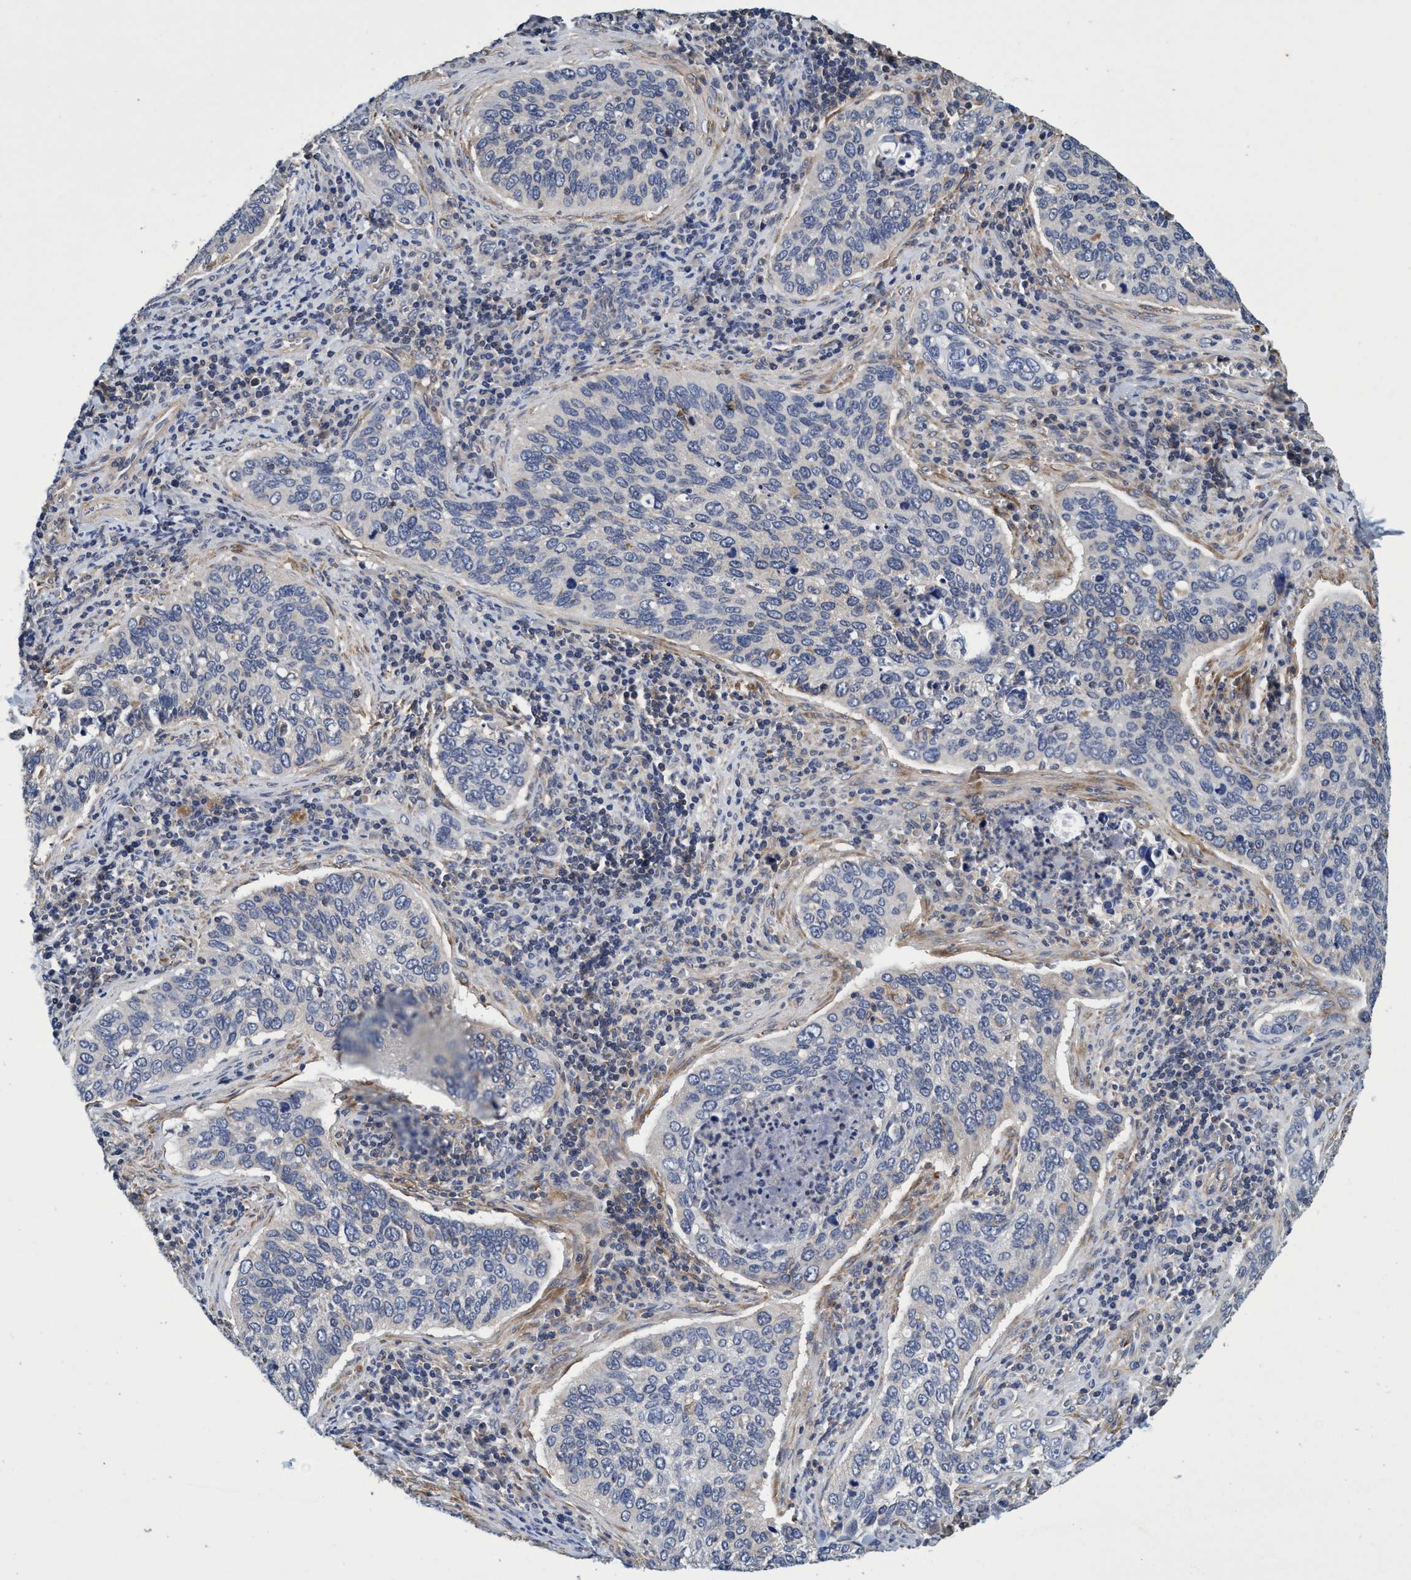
{"staining": {"intensity": "weak", "quantity": "<25%", "location": "cytoplasmic/membranous"}, "tissue": "cervical cancer", "cell_type": "Tumor cells", "image_type": "cancer", "snomed": [{"axis": "morphology", "description": "Squamous cell carcinoma, NOS"}, {"axis": "topography", "description": "Cervix"}], "caption": "Photomicrograph shows no protein expression in tumor cells of cervical cancer (squamous cell carcinoma) tissue.", "gene": "CALCOCO2", "patient": {"sex": "female", "age": 53}}